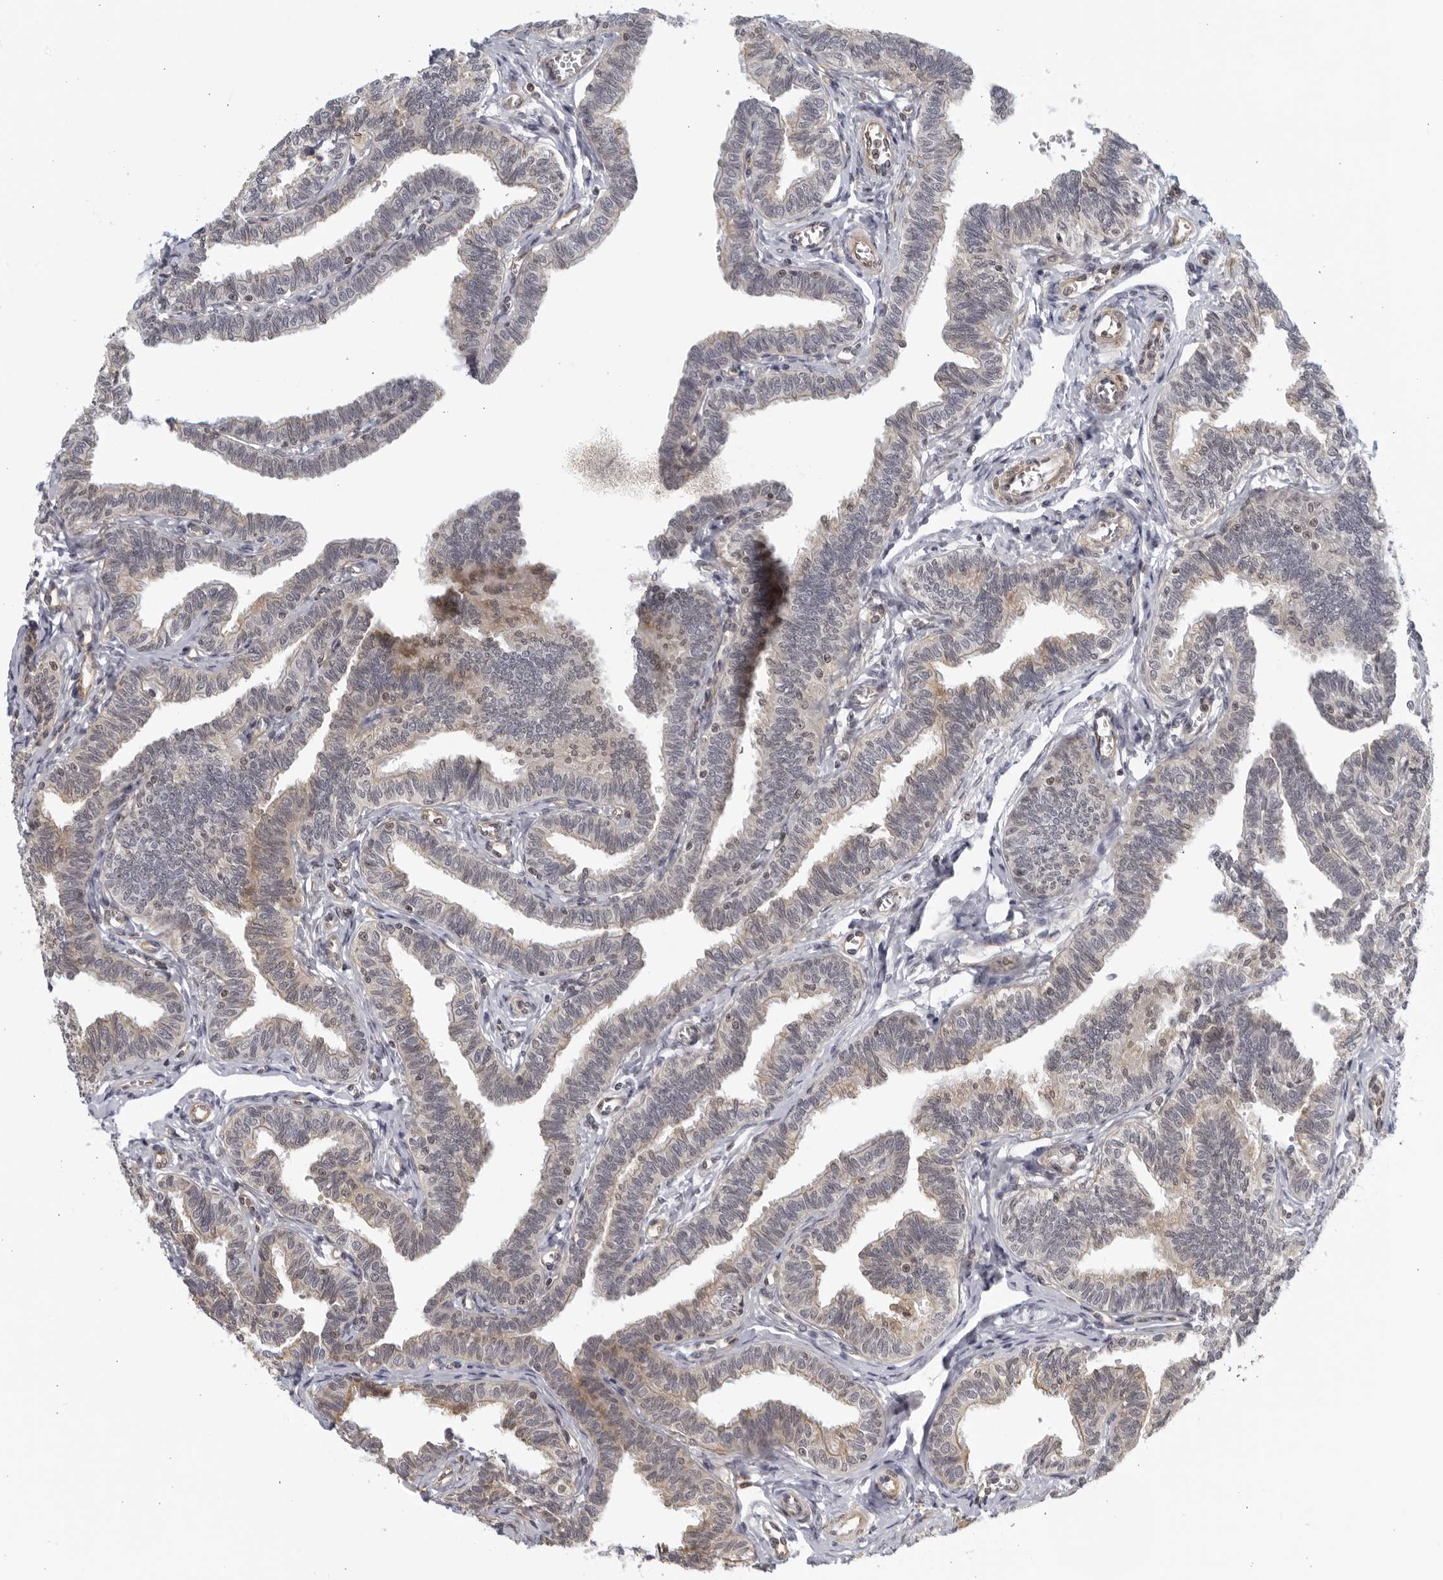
{"staining": {"intensity": "weak", "quantity": "25%-75%", "location": "cytoplasmic/membranous"}, "tissue": "fallopian tube", "cell_type": "Glandular cells", "image_type": "normal", "snomed": [{"axis": "morphology", "description": "Normal tissue, NOS"}, {"axis": "topography", "description": "Fallopian tube"}, {"axis": "topography", "description": "Ovary"}], "caption": "Immunohistochemical staining of benign human fallopian tube demonstrates weak cytoplasmic/membranous protein positivity in approximately 25%-75% of glandular cells. Using DAB (3,3'-diaminobenzidine) (brown) and hematoxylin (blue) stains, captured at high magnification using brightfield microscopy.", "gene": "SERTAD4", "patient": {"sex": "female", "age": 23}}